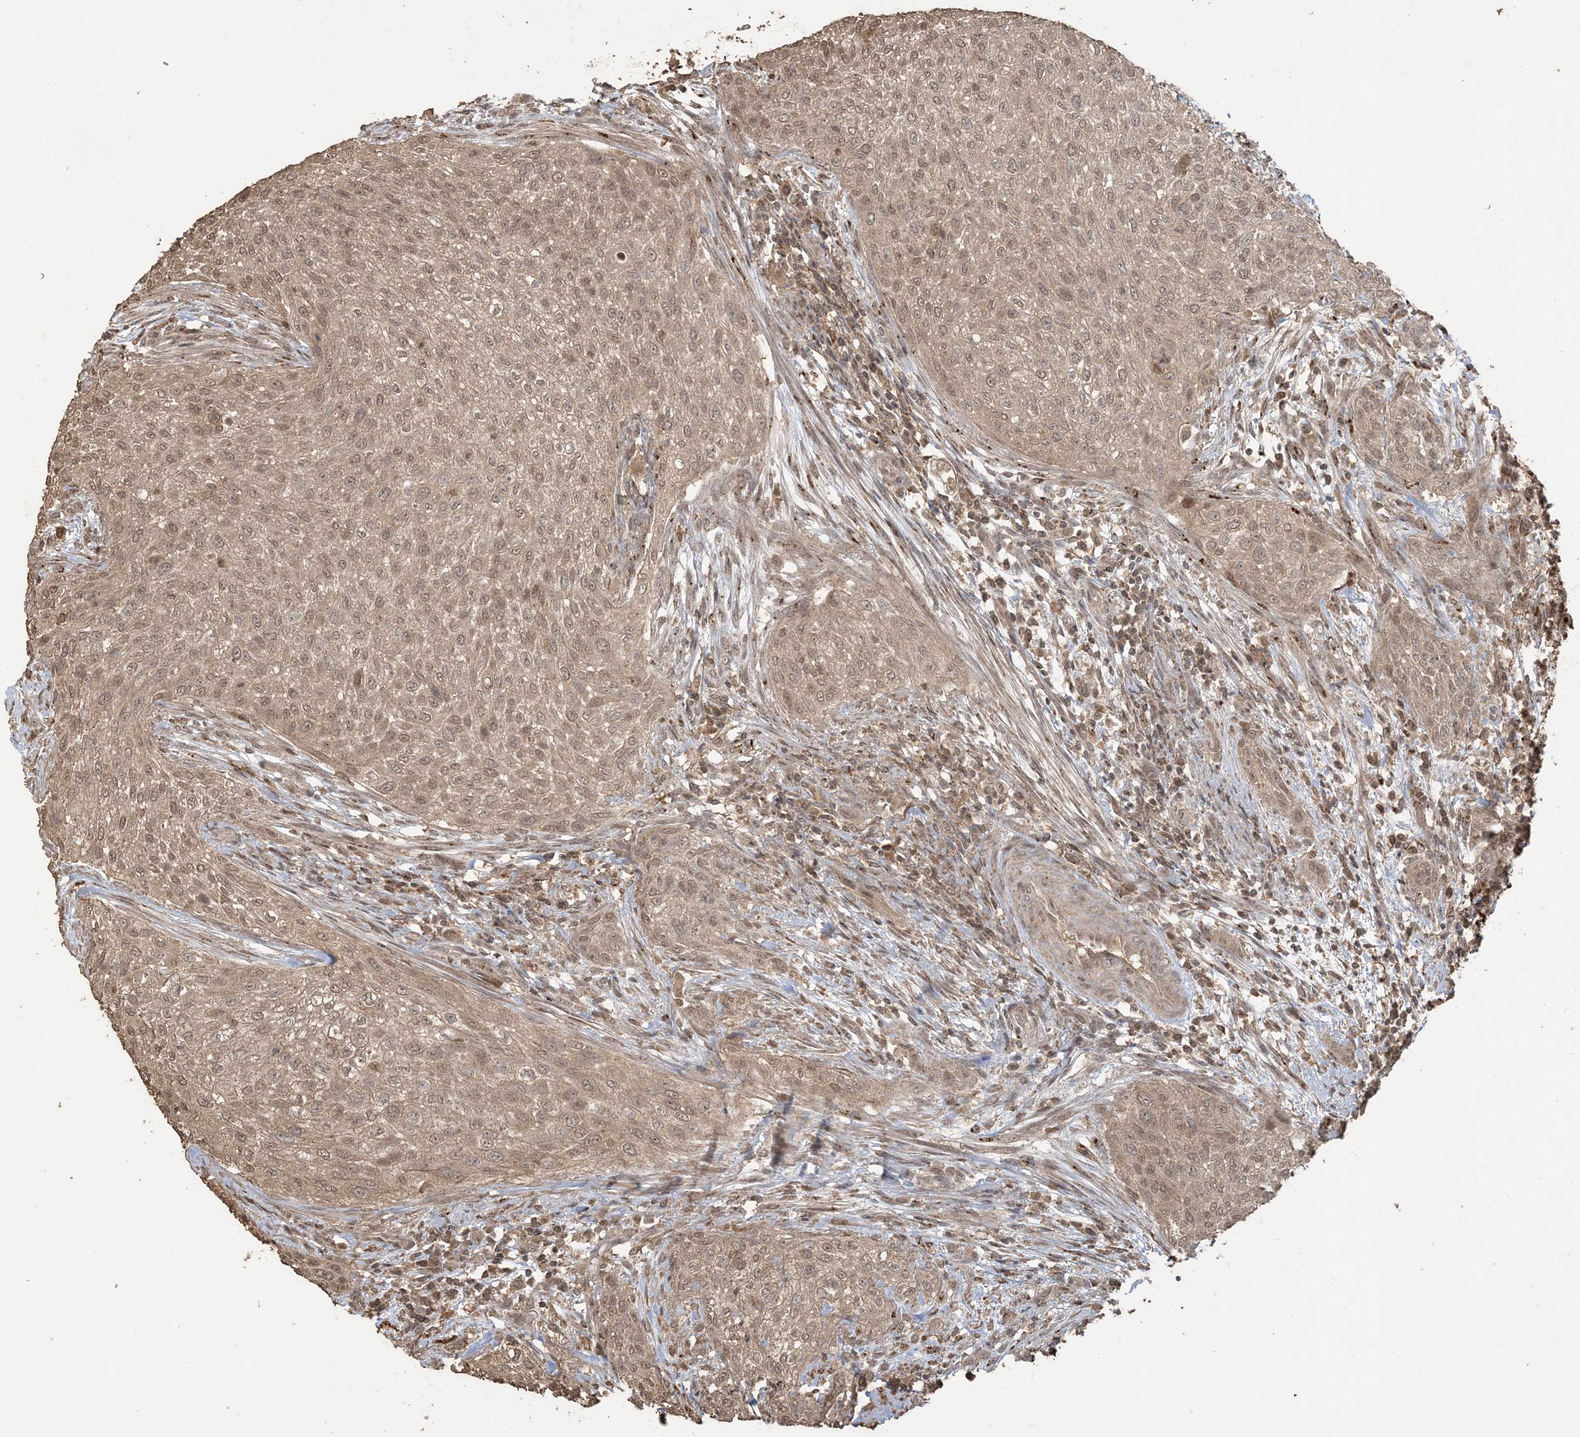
{"staining": {"intensity": "weak", "quantity": ">75%", "location": "cytoplasmic/membranous,nuclear"}, "tissue": "urothelial cancer", "cell_type": "Tumor cells", "image_type": "cancer", "snomed": [{"axis": "morphology", "description": "Urothelial carcinoma, High grade"}, {"axis": "topography", "description": "Urinary bladder"}], "caption": "A photomicrograph of urothelial cancer stained for a protein exhibits weak cytoplasmic/membranous and nuclear brown staining in tumor cells.", "gene": "EFCAB8", "patient": {"sex": "male", "age": 35}}